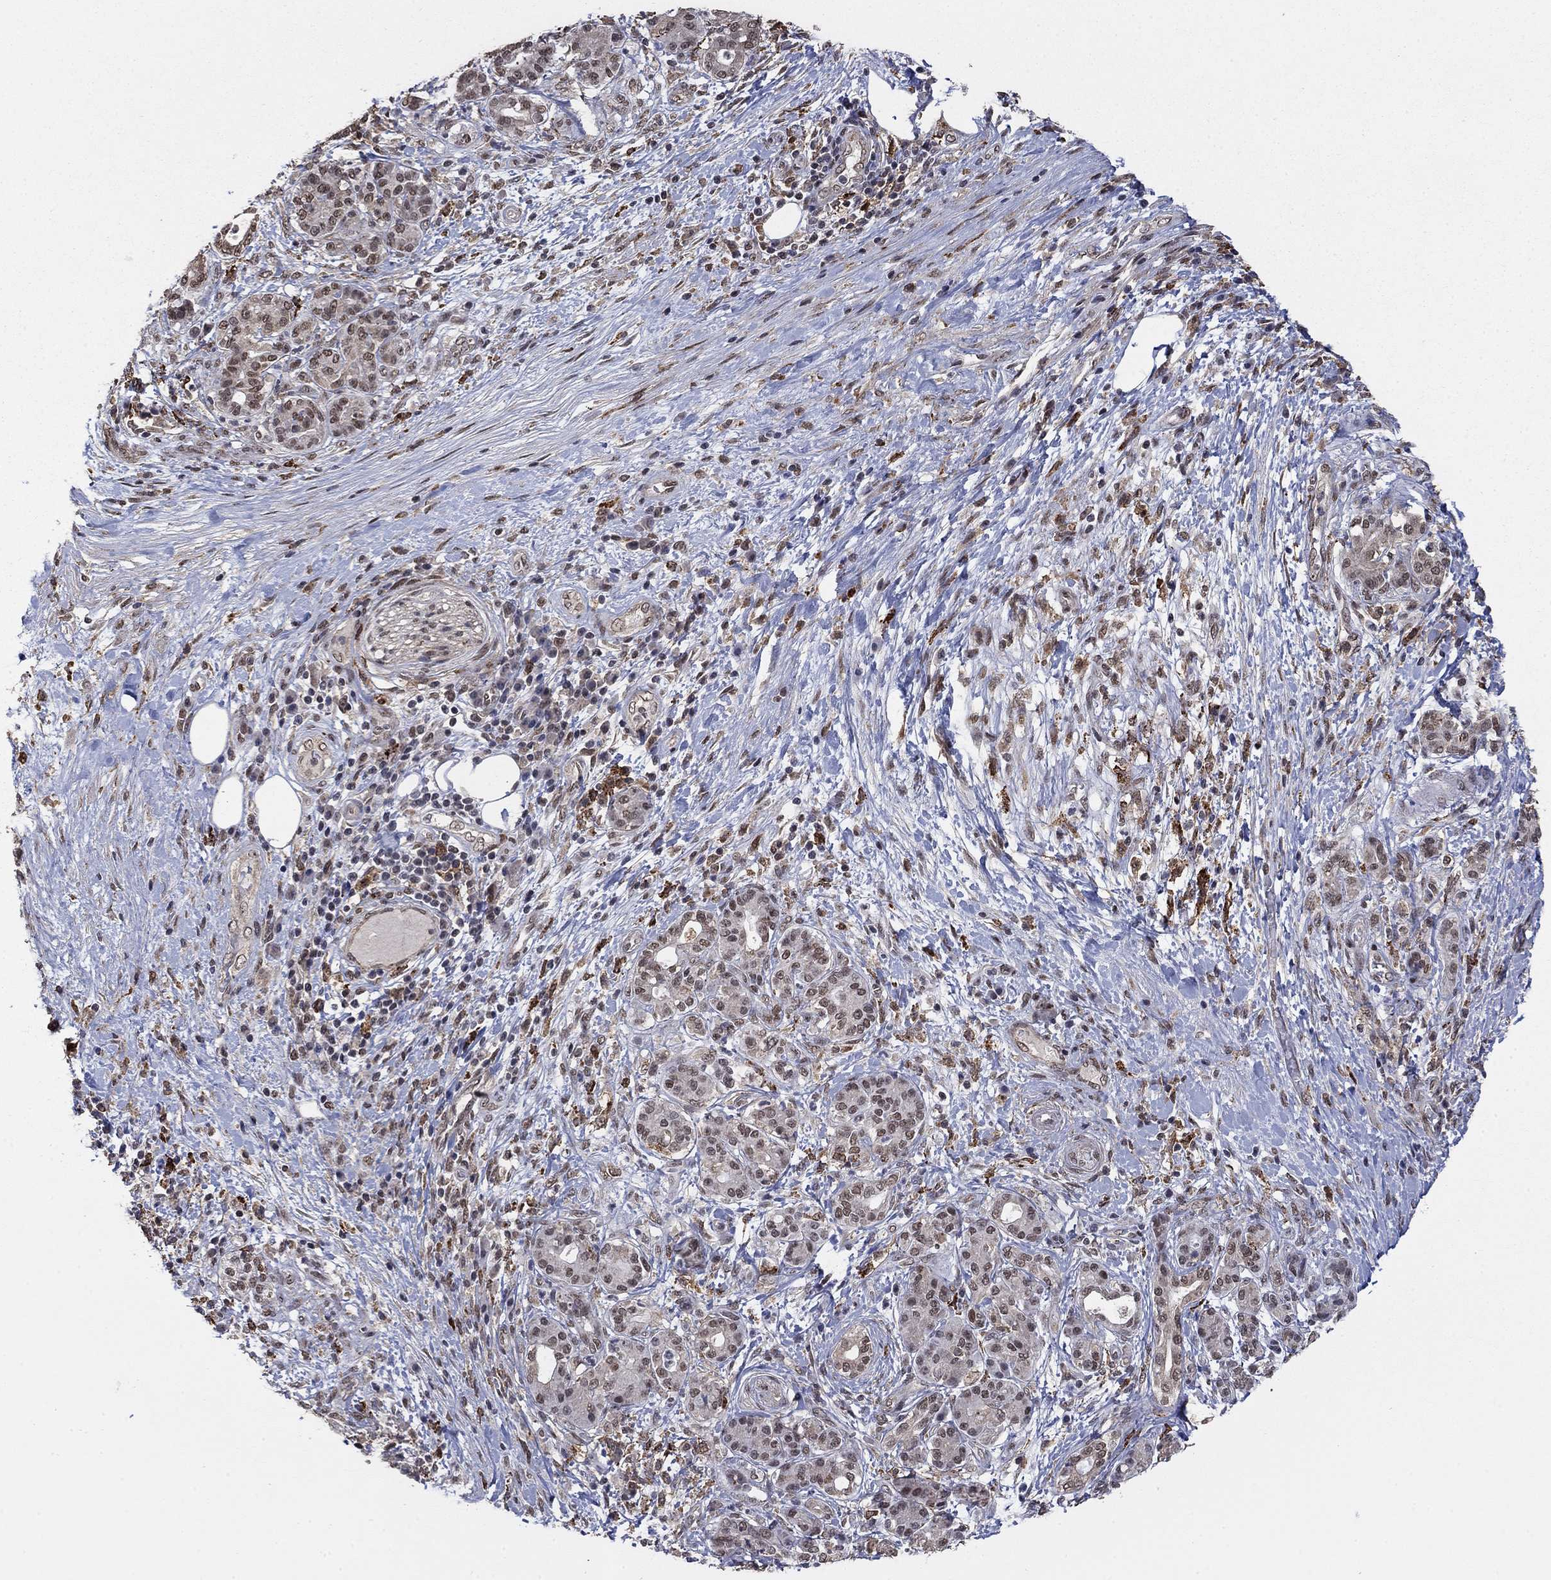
{"staining": {"intensity": "weak", "quantity": "<25%", "location": "nuclear"}, "tissue": "pancreatic cancer", "cell_type": "Tumor cells", "image_type": "cancer", "snomed": [{"axis": "morphology", "description": "Adenocarcinoma, NOS"}, {"axis": "topography", "description": "Pancreas"}], "caption": "A histopathology image of human adenocarcinoma (pancreatic) is negative for staining in tumor cells.", "gene": "GRIA3", "patient": {"sex": "female", "age": 73}}